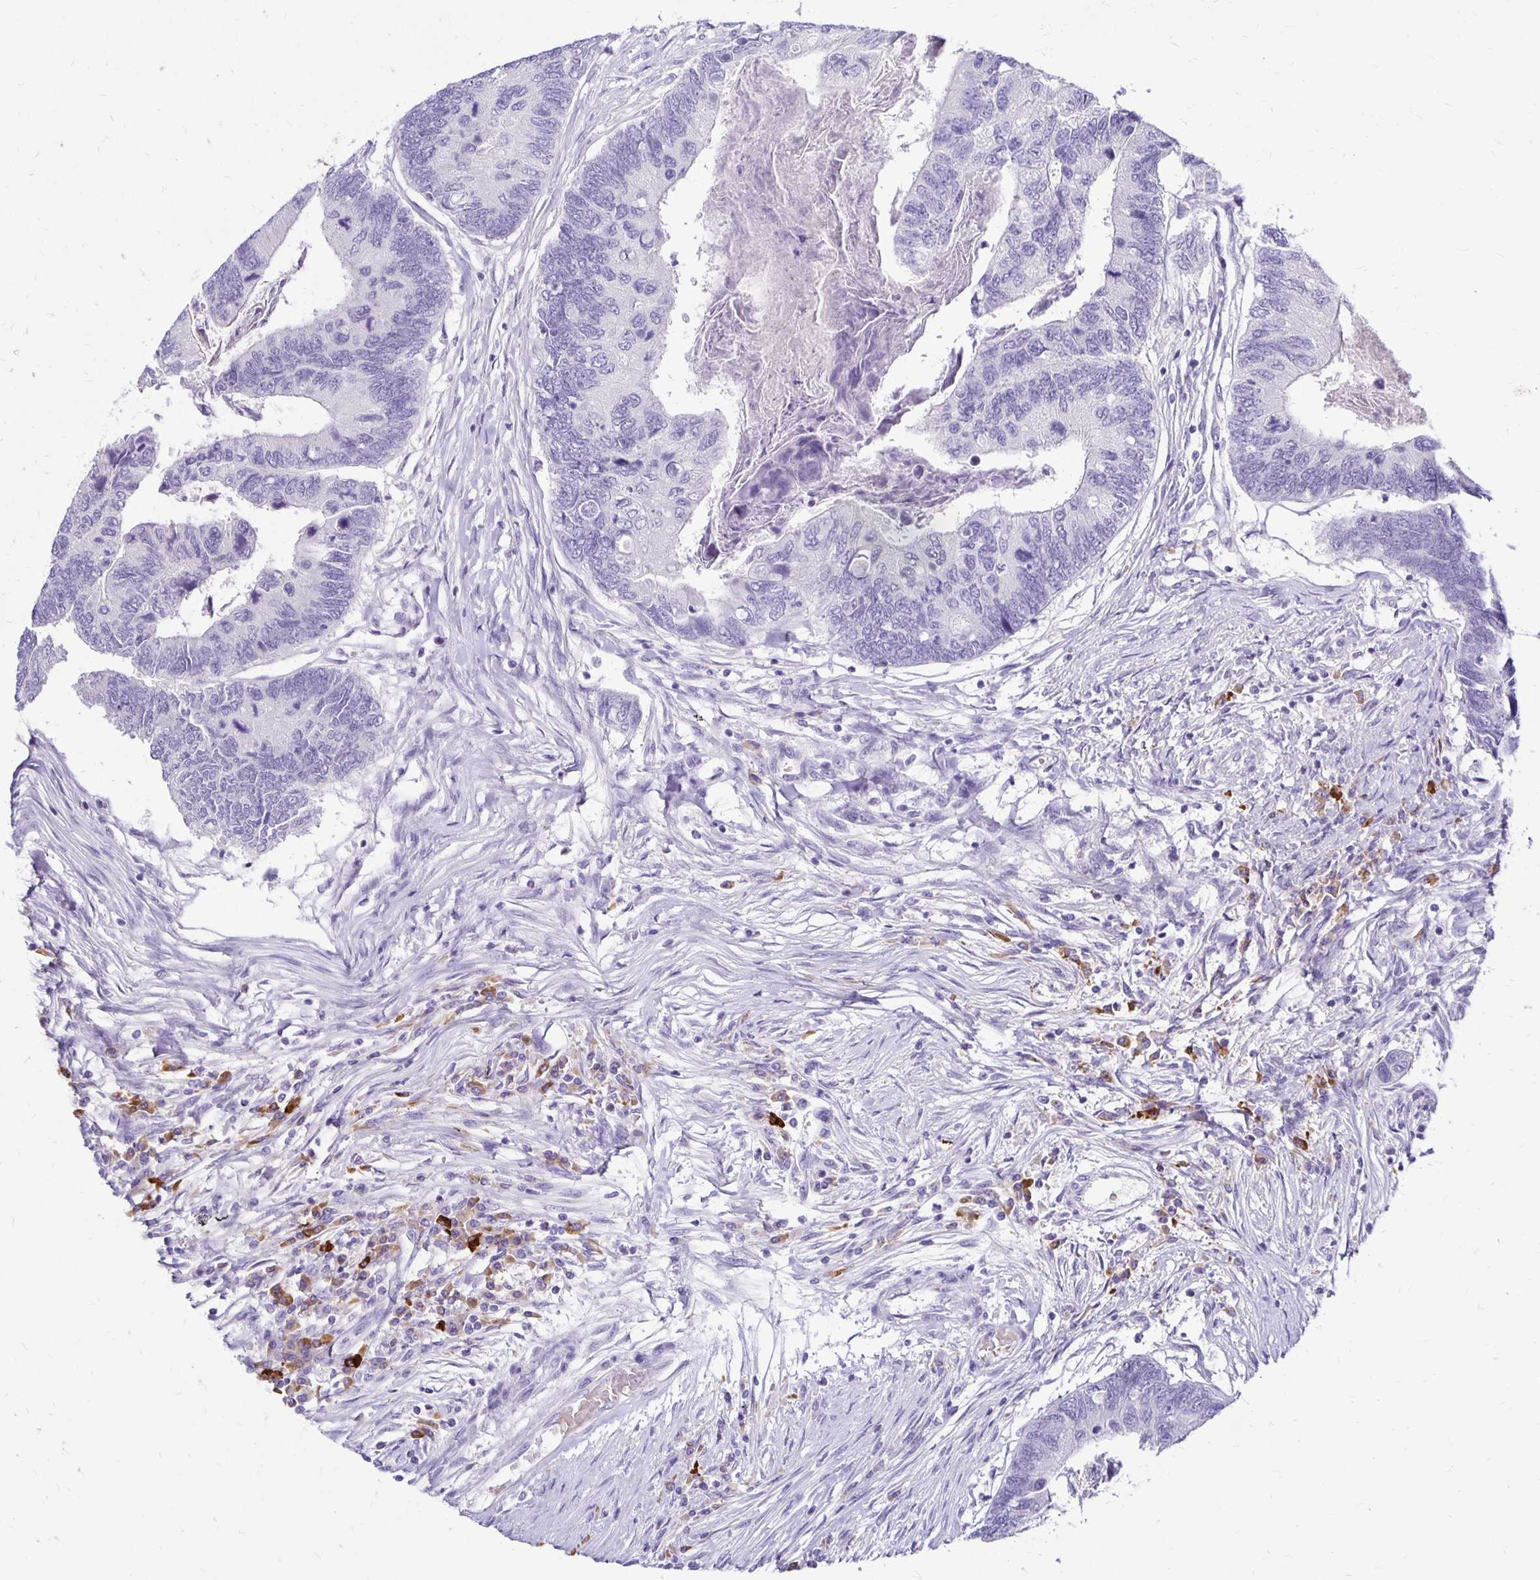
{"staining": {"intensity": "negative", "quantity": "none", "location": "none"}, "tissue": "colorectal cancer", "cell_type": "Tumor cells", "image_type": "cancer", "snomed": [{"axis": "morphology", "description": "Adenocarcinoma, NOS"}, {"axis": "topography", "description": "Colon"}], "caption": "This is an immunohistochemistry histopathology image of colorectal adenocarcinoma. There is no staining in tumor cells.", "gene": "FNTB", "patient": {"sex": "female", "age": 67}}